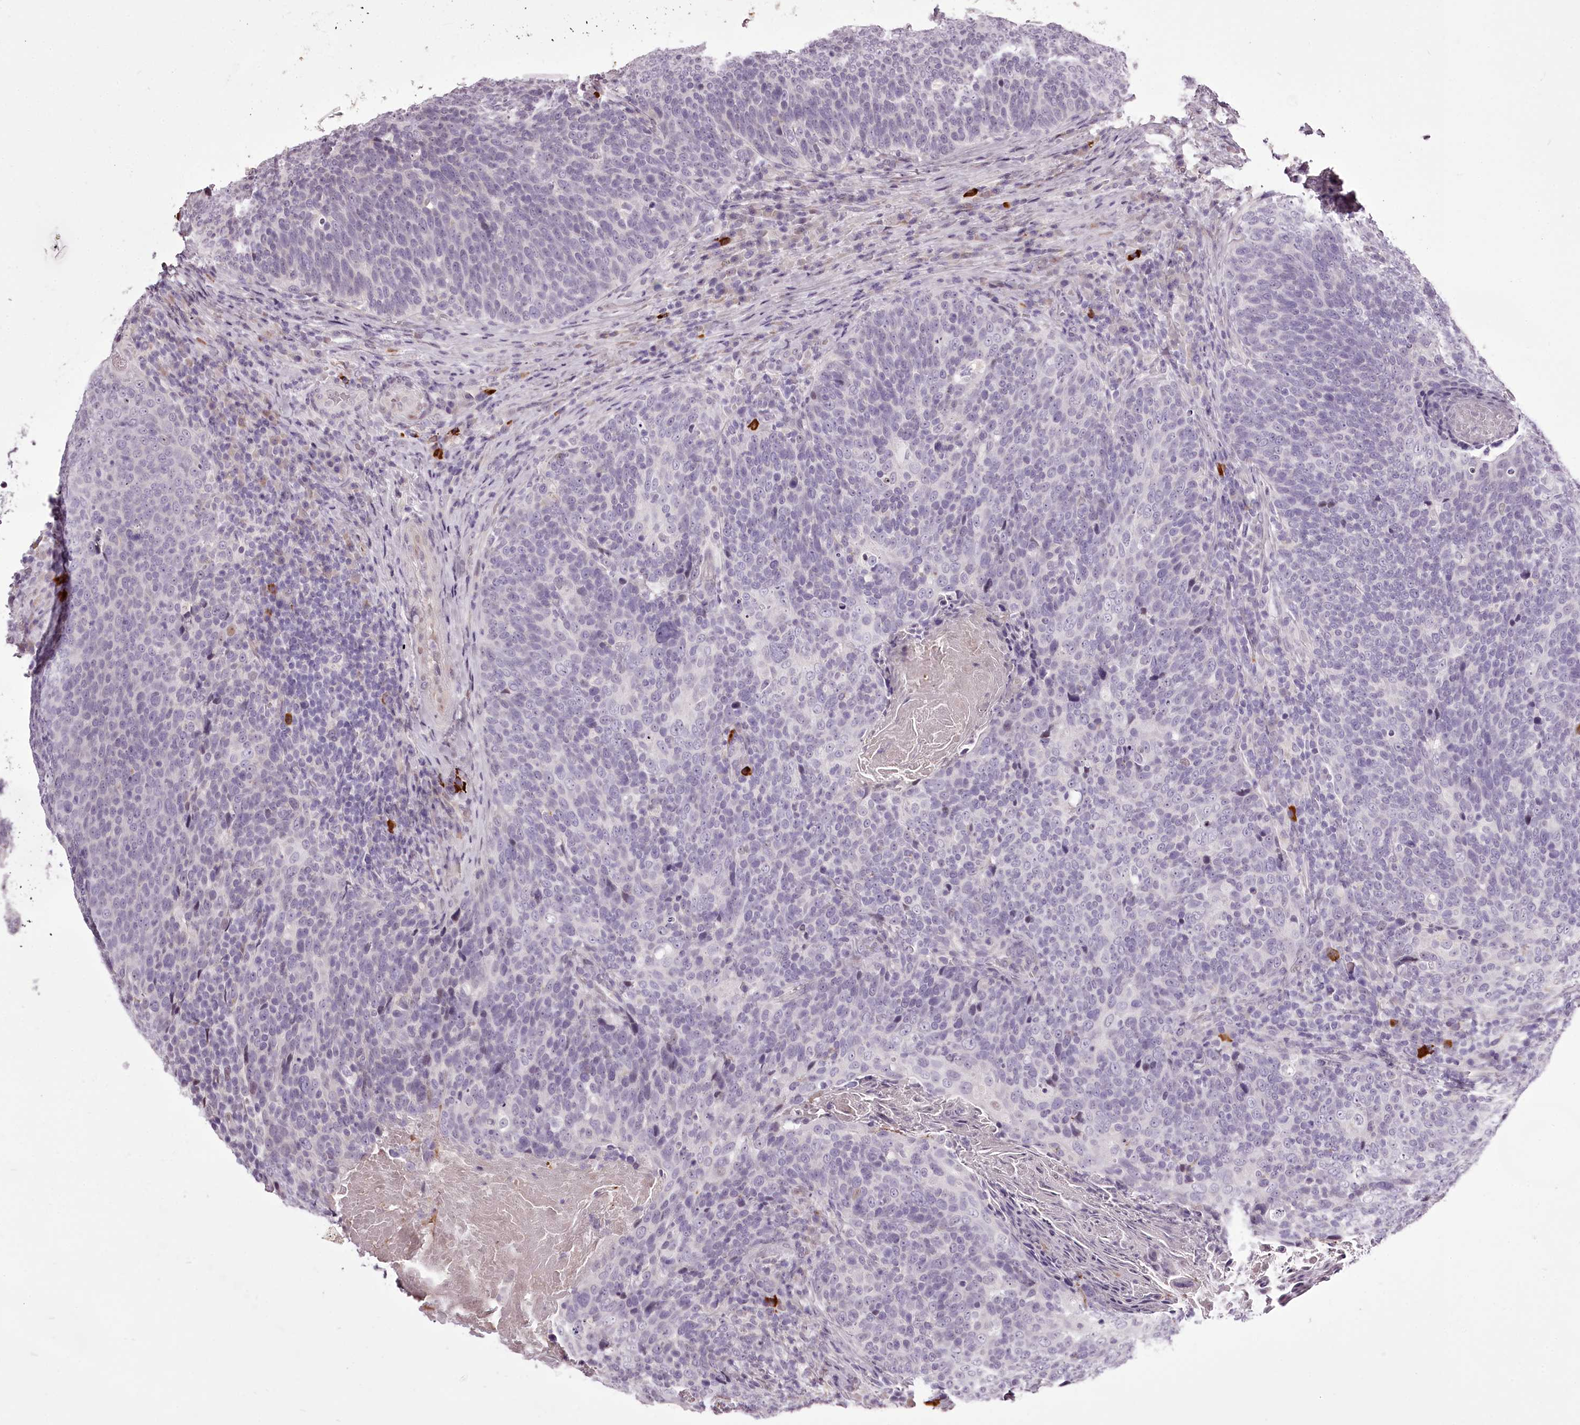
{"staining": {"intensity": "negative", "quantity": "none", "location": "none"}, "tissue": "head and neck cancer", "cell_type": "Tumor cells", "image_type": "cancer", "snomed": [{"axis": "morphology", "description": "Squamous cell carcinoma, NOS"}, {"axis": "morphology", "description": "Squamous cell carcinoma, metastatic, NOS"}, {"axis": "topography", "description": "Lymph node"}, {"axis": "topography", "description": "Head-Neck"}], "caption": "Tumor cells show no significant staining in head and neck cancer (metastatic squamous cell carcinoma).", "gene": "C1orf56", "patient": {"sex": "male", "age": 62}}